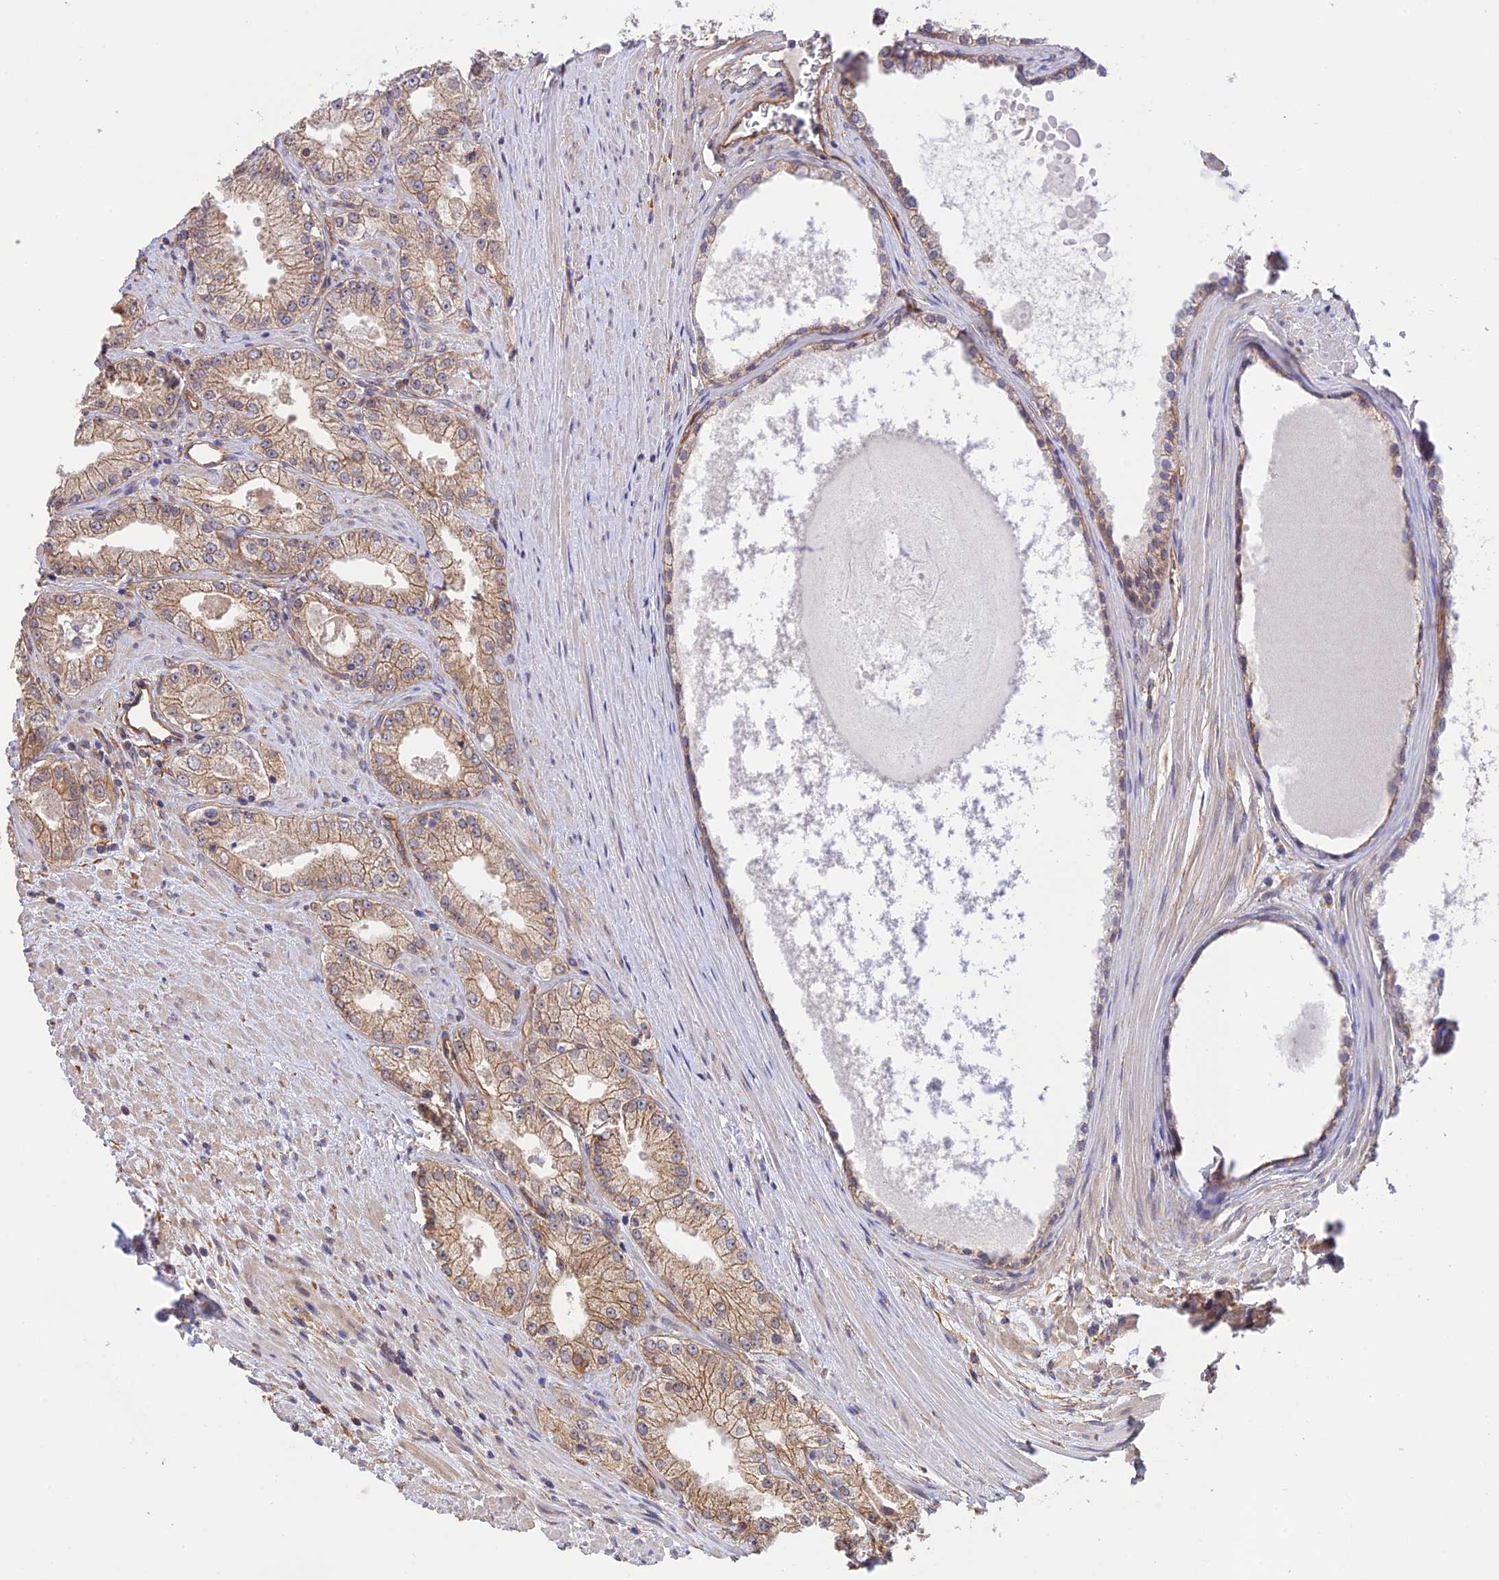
{"staining": {"intensity": "weak", "quantity": ">75%", "location": "cytoplasmic/membranous"}, "tissue": "prostate cancer", "cell_type": "Tumor cells", "image_type": "cancer", "snomed": [{"axis": "morphology", "description": "Adenocarcinoma, Low grade"}, {"axis": "topography", "description": "Prostate"}], "caption": "Immunohistochemical staining of adenocarcinoma (low-grade) (prostate) displays weak cytoplasmic/membranous protein expression in approximately >75% of tumor cells. The staining was performed using DAB, with brown indicating positive protein expression. Nuclei are stained blue with hematoxylin.", "gene": "HOMER2", "patient": {"sex": "male", "age": 69}}